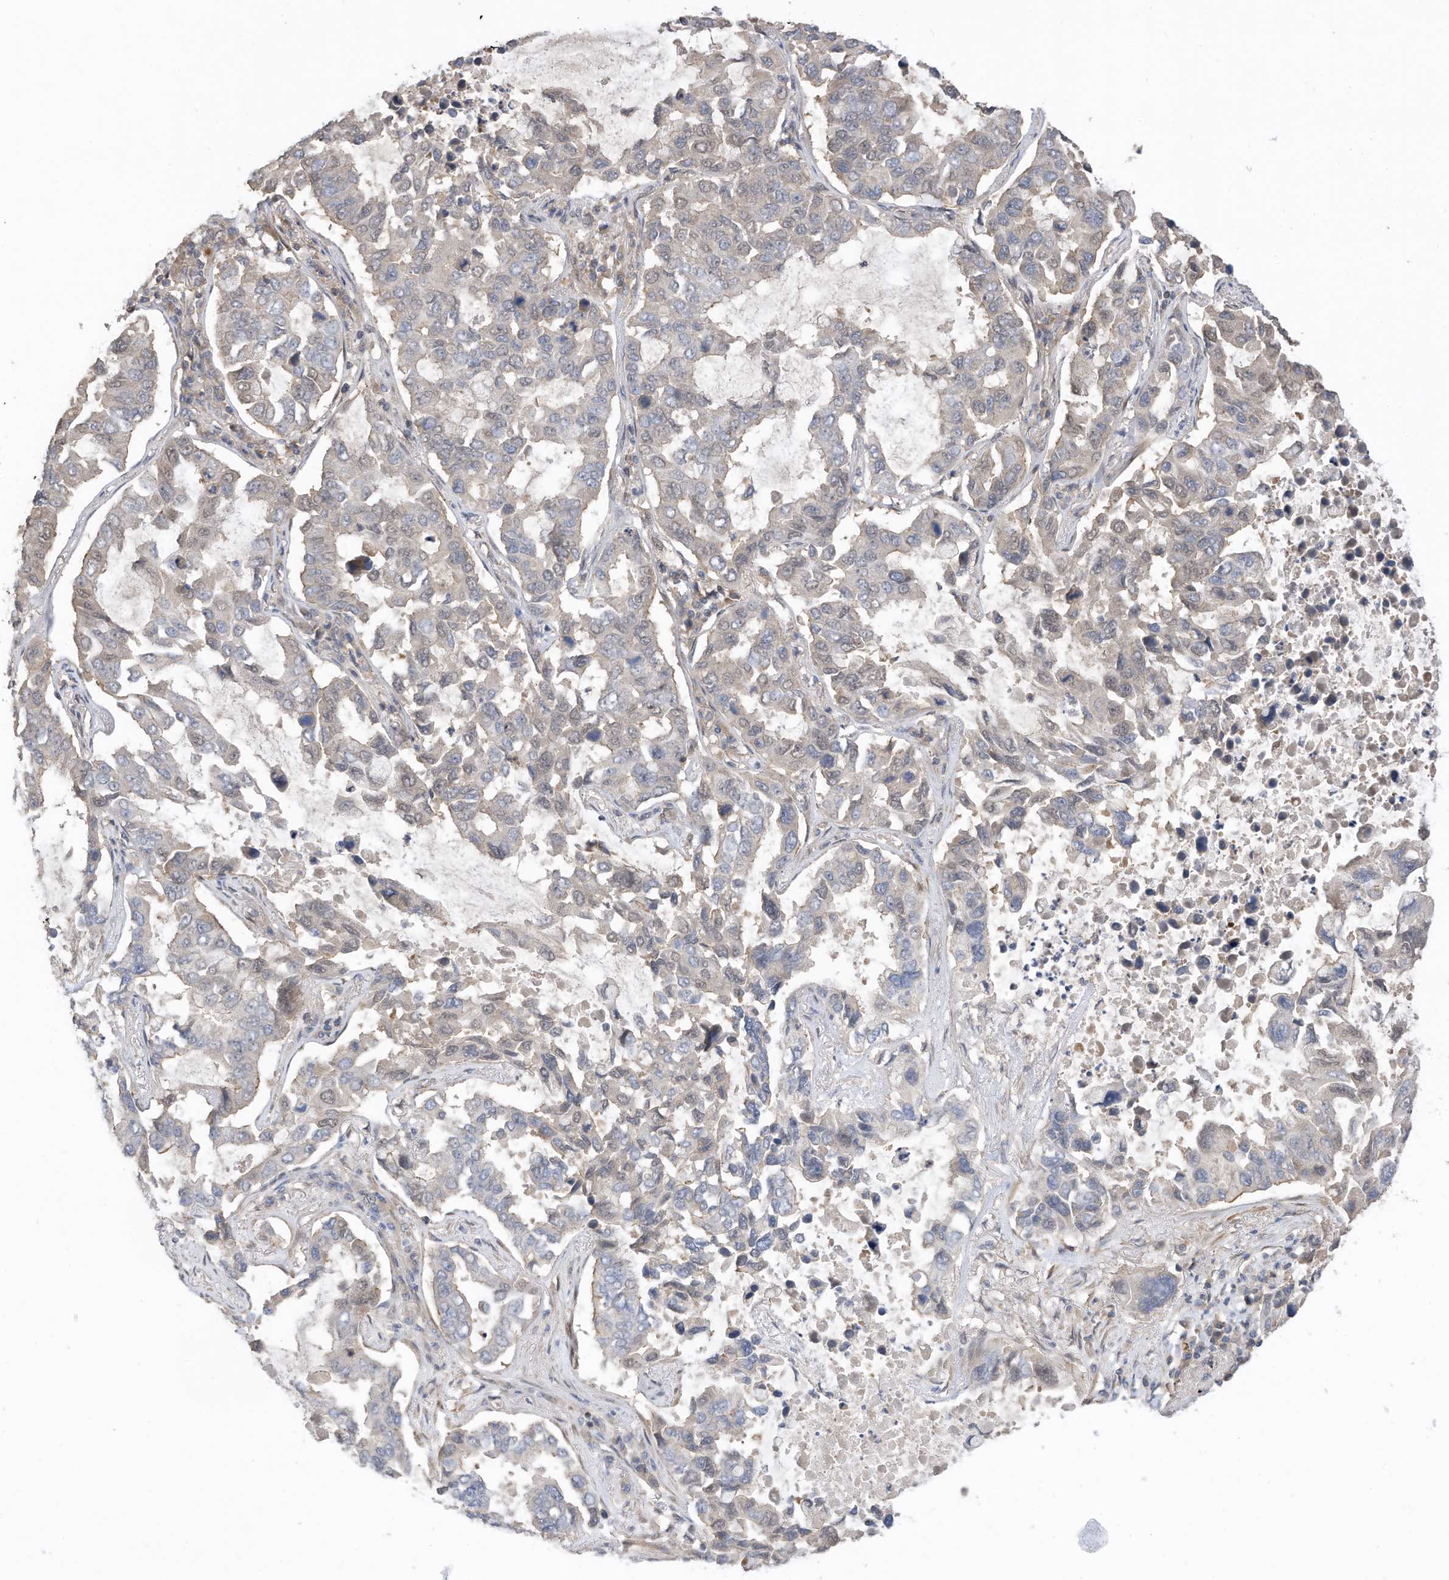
{"staining": {"intensity": "negative", "quantity": "none", "location": "none"}, "tissue": "lung cancer", "cell_type": "Tumor cells", "image_type": "cancer", "snomed": [{"axis": "morphology", "description": "Adenocarcinoma, NOS"}, {"axis": "topography", "description": "Lung"}], "caption": "Image shows no protein expression in tumor cells of lung adenocarcinoma tissue. (Immunohistochemistry (ihc), brightfield microscopy, high magnification).", "gene": "REC8", "patient": {"sex": "male", "age": 64}}